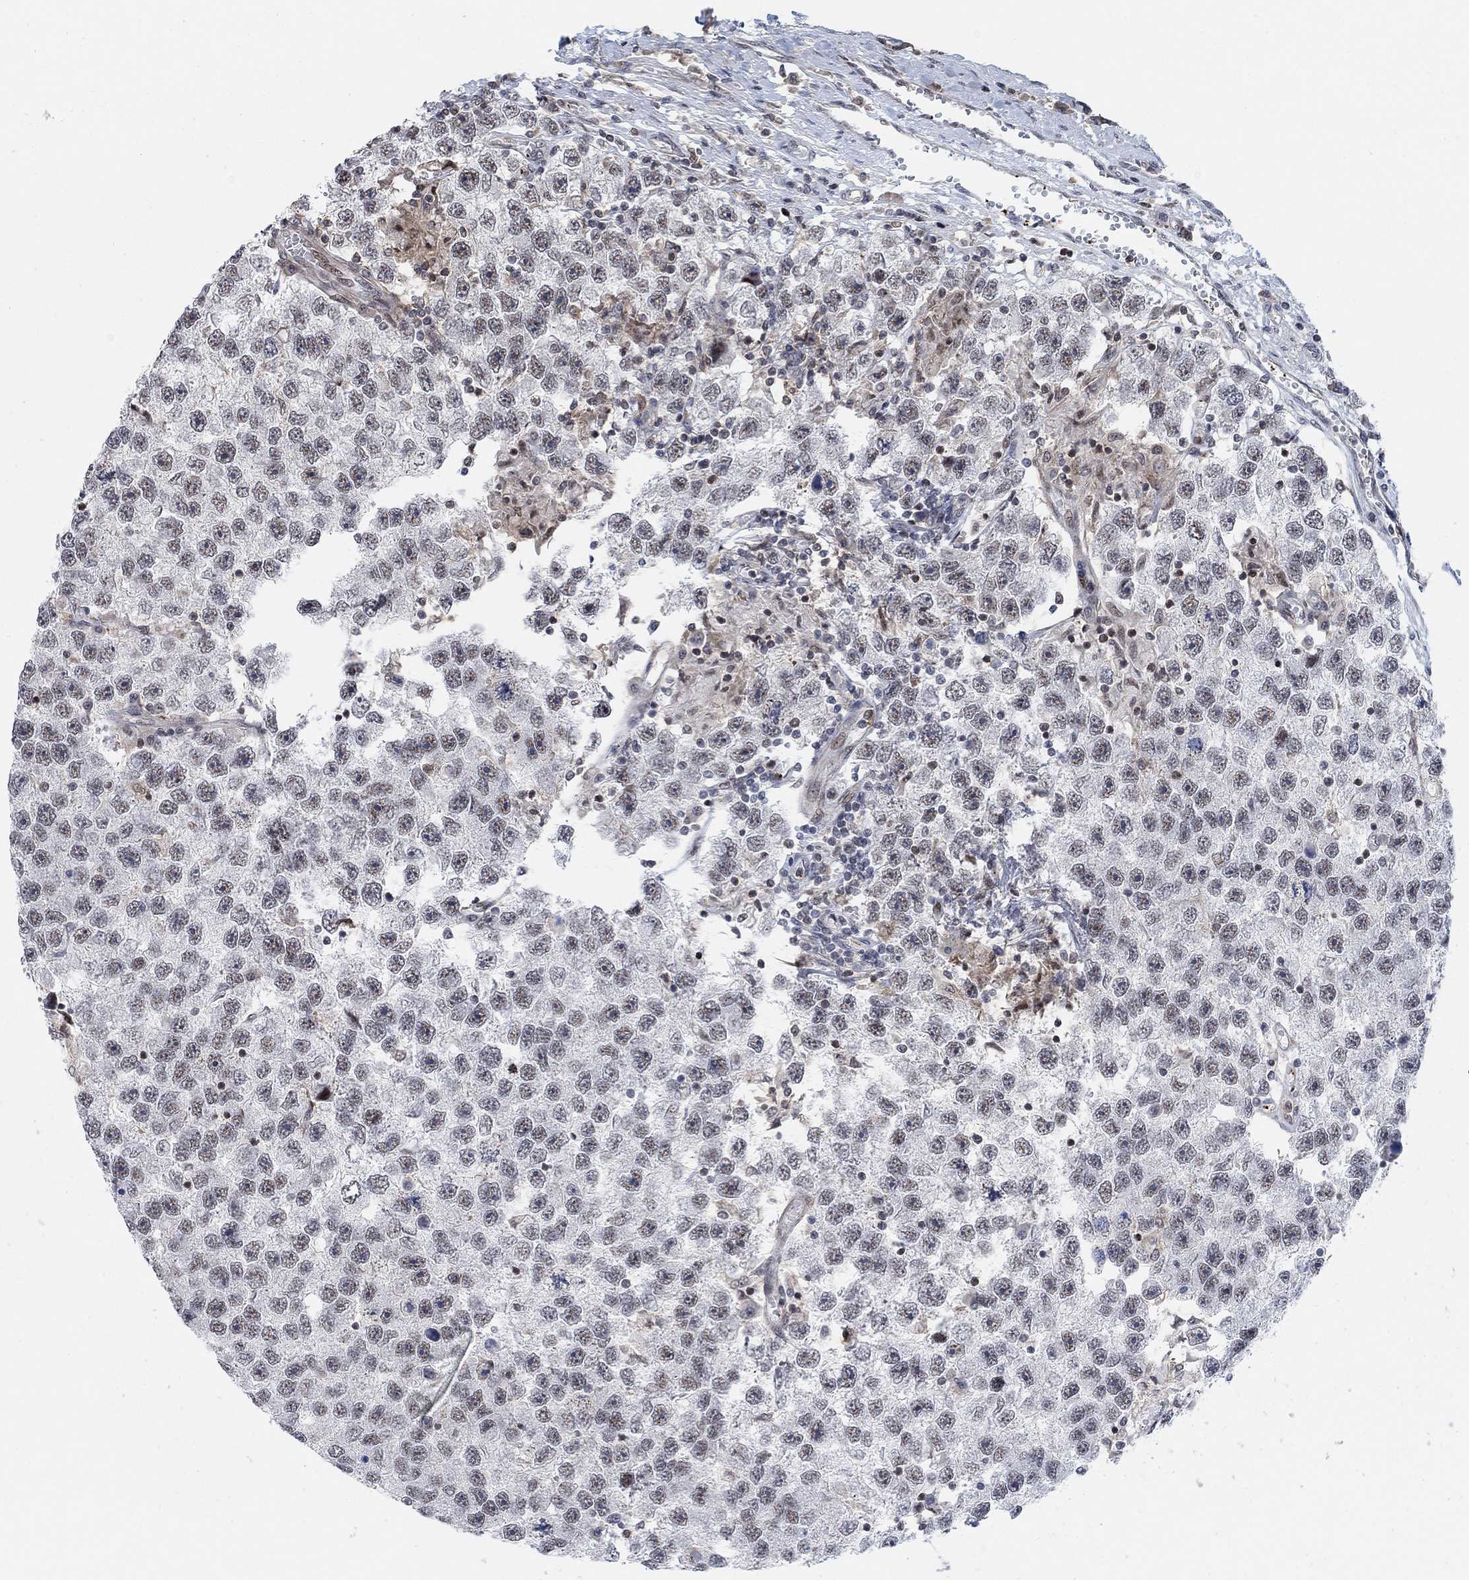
{"staining": {"intensity": "negative", "quantity": "none", "location": "none"}, "tissue": "testis cancer", "cell_type": "Tumor cells", "image_type": "cancer", "snomed": [{"axis": "morphology", "description": "Seminoma, NOS"}, {"axis": "topography", "description": "Testis"}], "caption": "Immunohistochemical staining of testis cancer (seminoma) demonstrates no significant positivity in tumor cells.", "gene": "PWWP2B", "patient": {"sex": "male", "age": 26}}